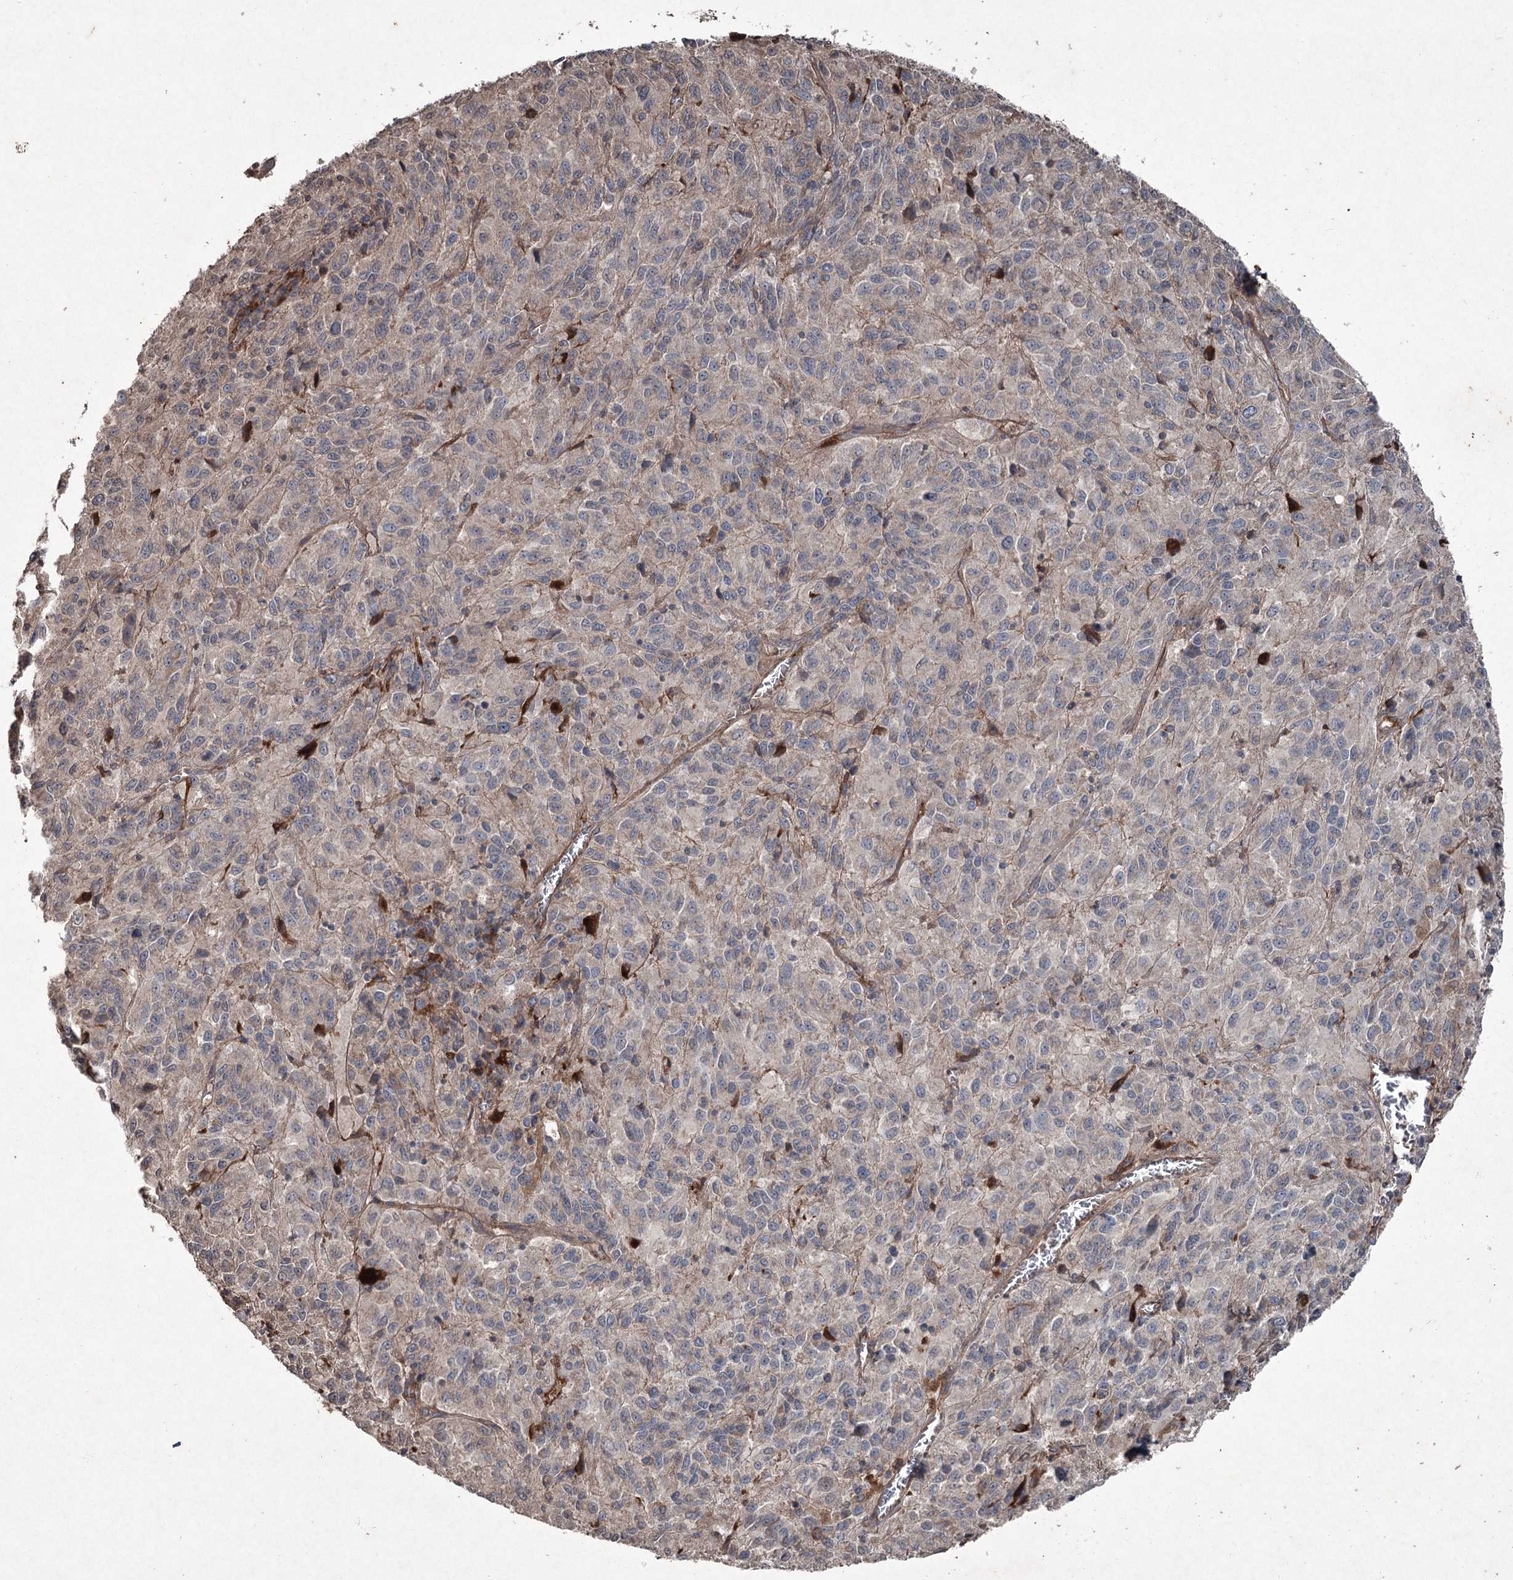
{"staining": {"intensity": "negative", "quantity": "none", "location": "none"}, "tissue": "melanoma", "cell_type": "Tumor cells", "image_type": "cancer", "snomed": [{"axis": "morphology", "description": "Malignant melanoma, Metastatic site"}, {"axis": "topography", "description": "Lung"}], "caption": "DAB (3,3'-diaminobenzidine) immunohistochemical staining of malignant melanoma (metastatic site) exhibits no significant expression in tumor cells. (DAB (3,3'-diaminobenzidine) immunohistochemistry with hematoxylin counter stain).", "gene": "PGLYRP2", "patient": {"sex": "male", "age": 64}}